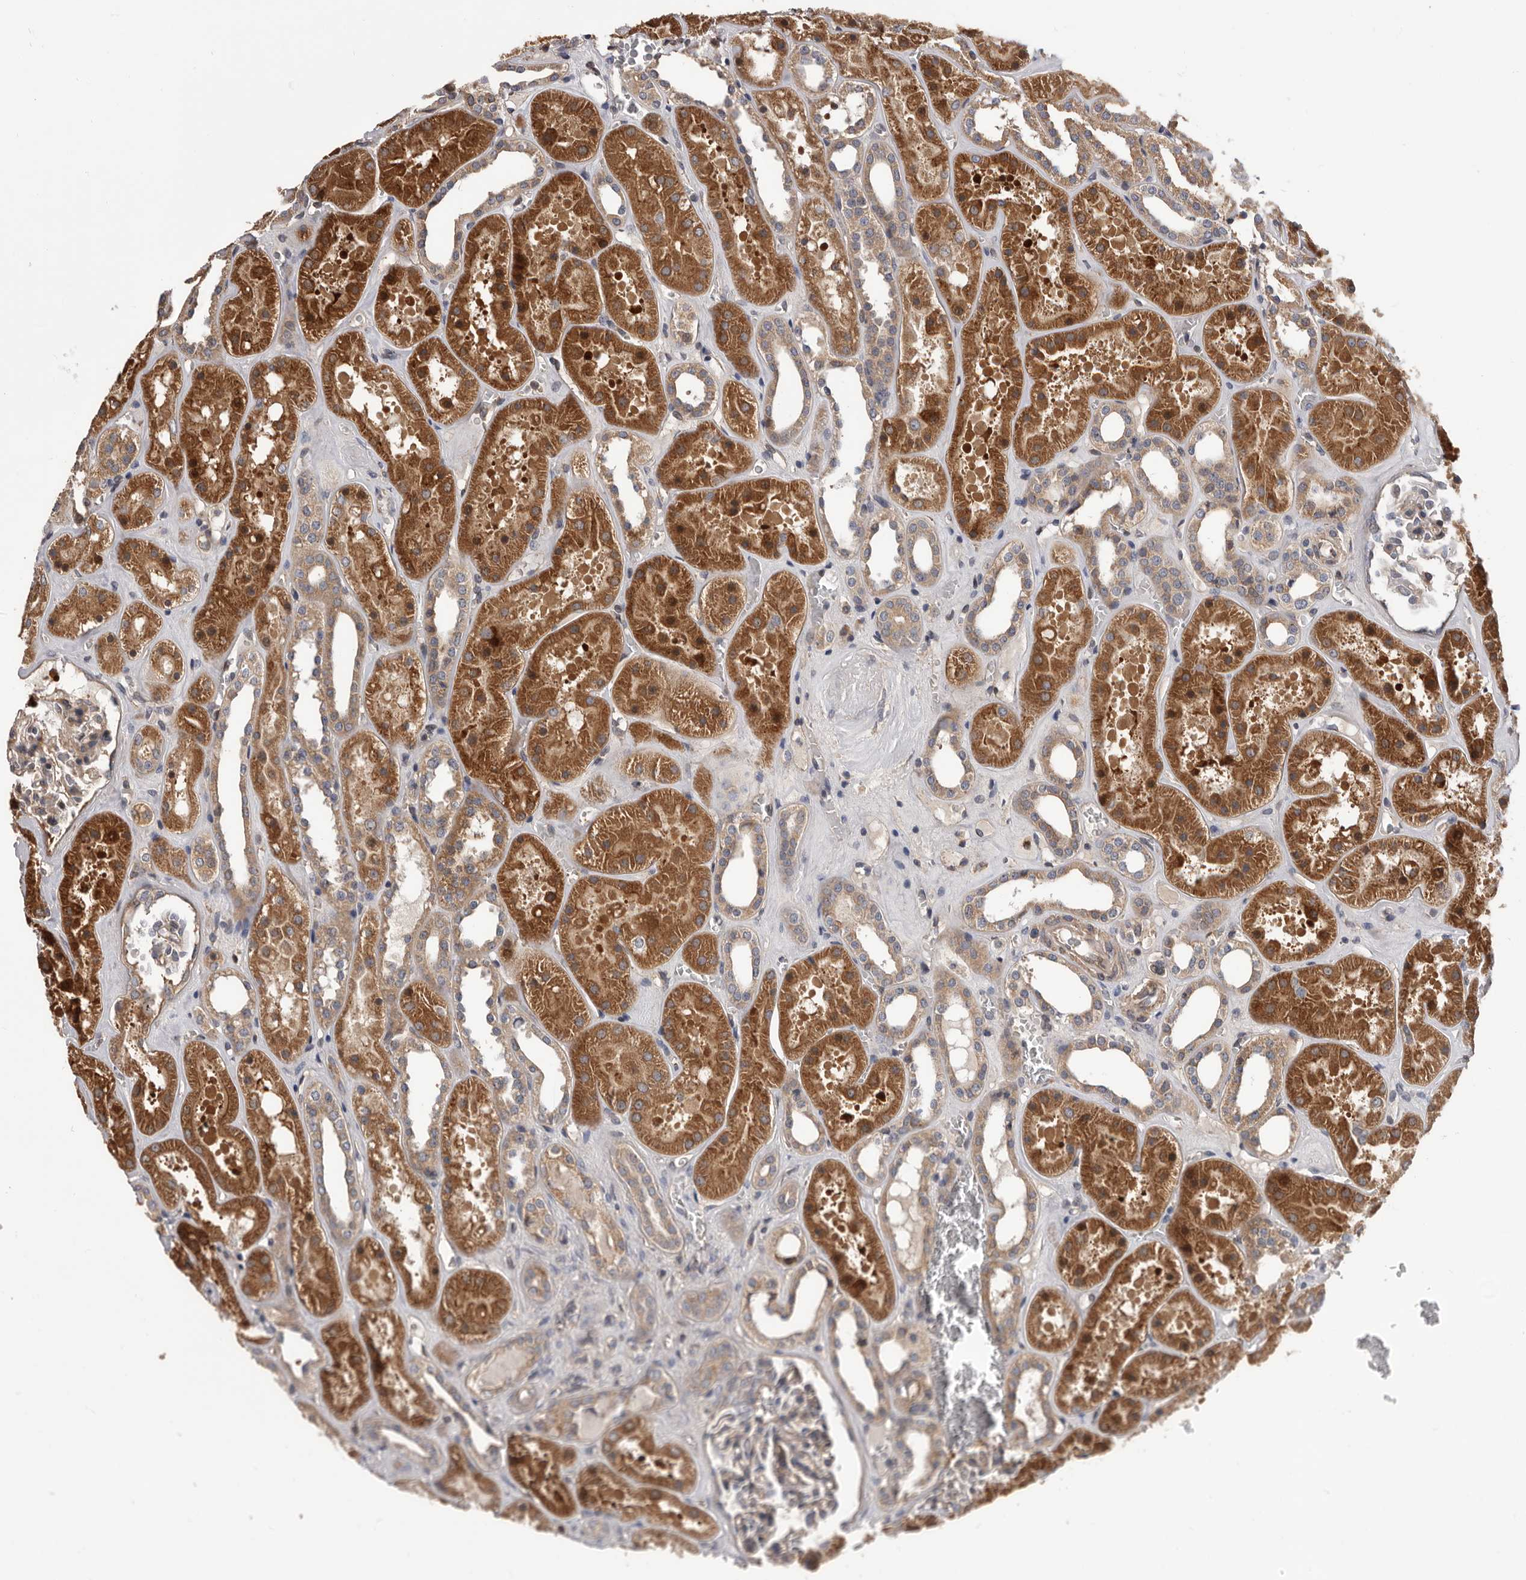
{"staining": {"intensity": "weak", "quantity": "25%-75%", "location": "cytoplasmic/membranous"}, "tissue": "kidney", "cell_type": "Cells in glomeruli", "image_type": "normal", "snomed": [{"axis": "morphology", "description": "Normal tissue, NOS"}, {"axis": "topography", "description": "Kidney"}], "caption": "Benign kidney was stained to show a protein in brown. There is low levels of weak cytoplasmic/membranous staining in about 25%-75% of cells in glomeruli.", "gene": "ADAMTS2", "patient": {"sex": "female", "age": 41}}